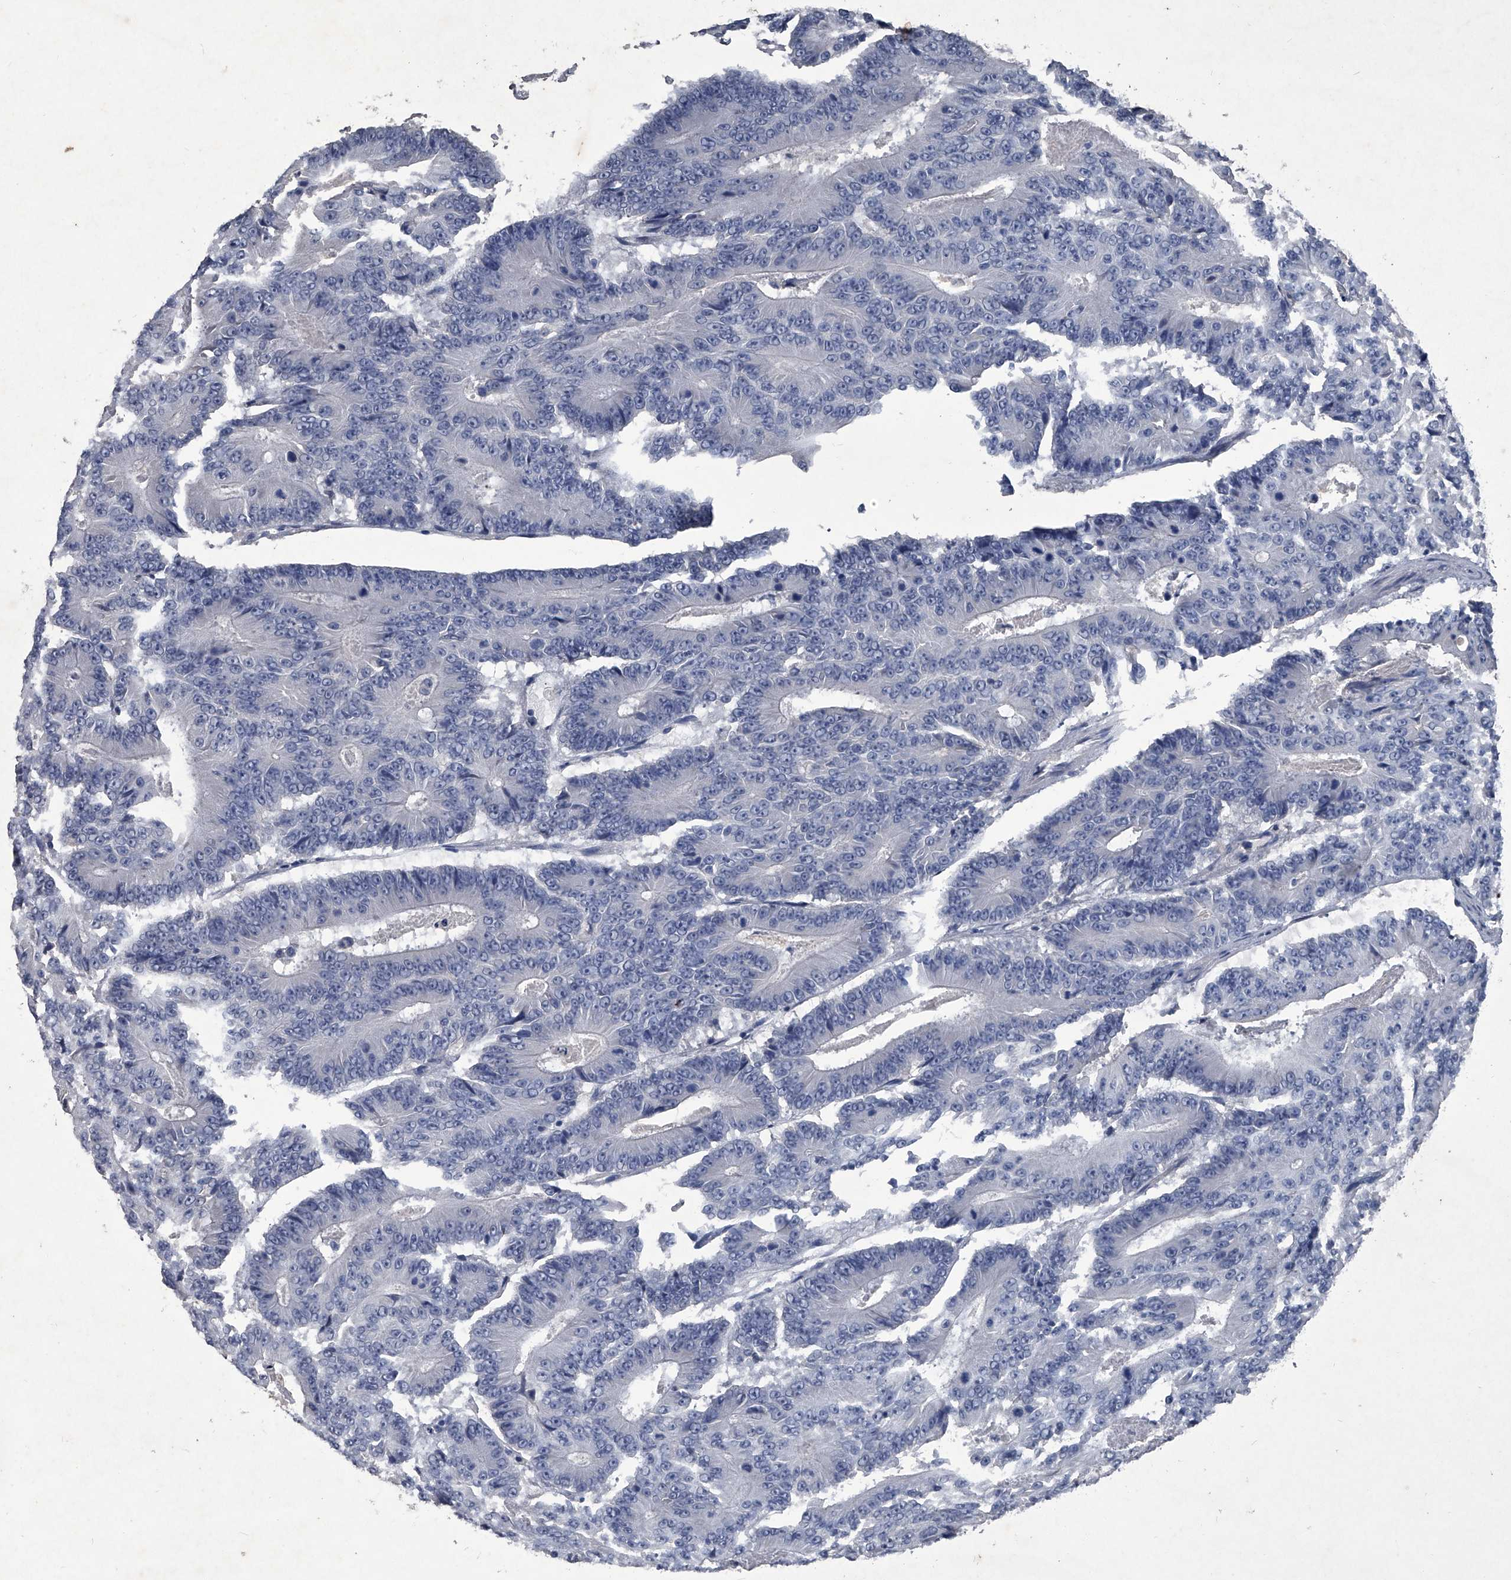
{"staining": {"intensity": "negative", "quantity": "none", "location": "none"}, "tissue": "colorectal cancer", "cell_type": "Tumor cells", "image_type": "cancer", "snomed": [{"axis": "morphology", "description": "Adenocarcinoma, NOS"}, {"axis": "topography", "description": "Colon"}], "caption": "Tumor cells show no significant protein expression in colorectal adenocarcinoma.", "gene": "MAPKAP1", "patient": {"sex": "male", "age": 83}}